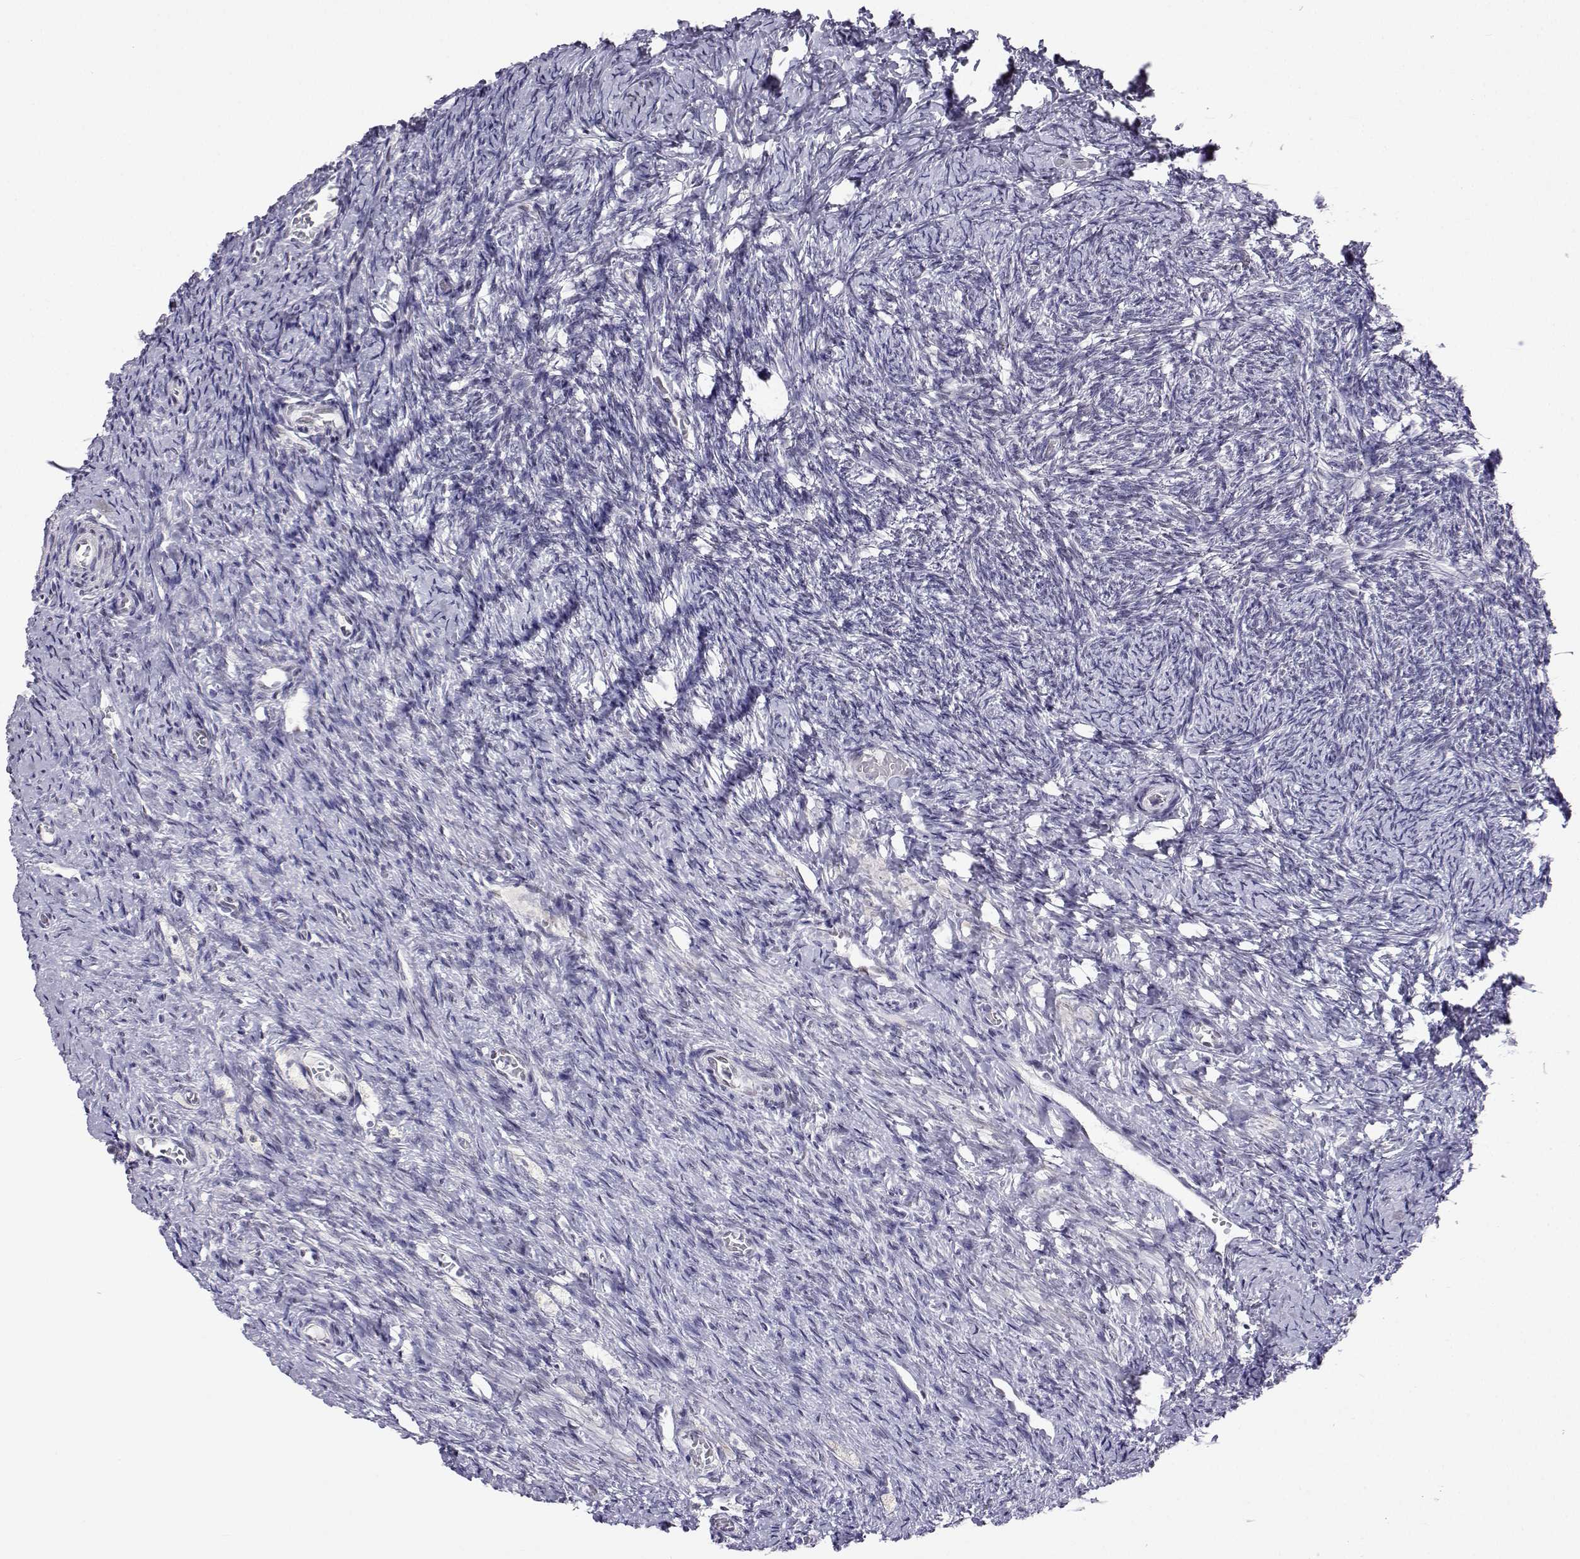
{"staining": {"intensity": "negative", "quantity": "none", "location": "none"}, "tissue": "ovary", "cell_type": "Ovarian stroma cells", "image_type": "normal", "snomed": [{"axis": "morphology", "description": "Normal tissue, NOS"}, {"axis": "topography", "description": "Ovary"}], "caption": "High power microscopy image of an immunohistochemistry (IHC) photomicrograph of normal ovary, revealing no significant staining in ovarian stroma cells. (DAB (3,3'-diaminobenzidine) immunohistochemistry visualized using brightfield microscopy, high magnification).", "gene": "MED26", "patient": {"sex": "female", "age": 39}}